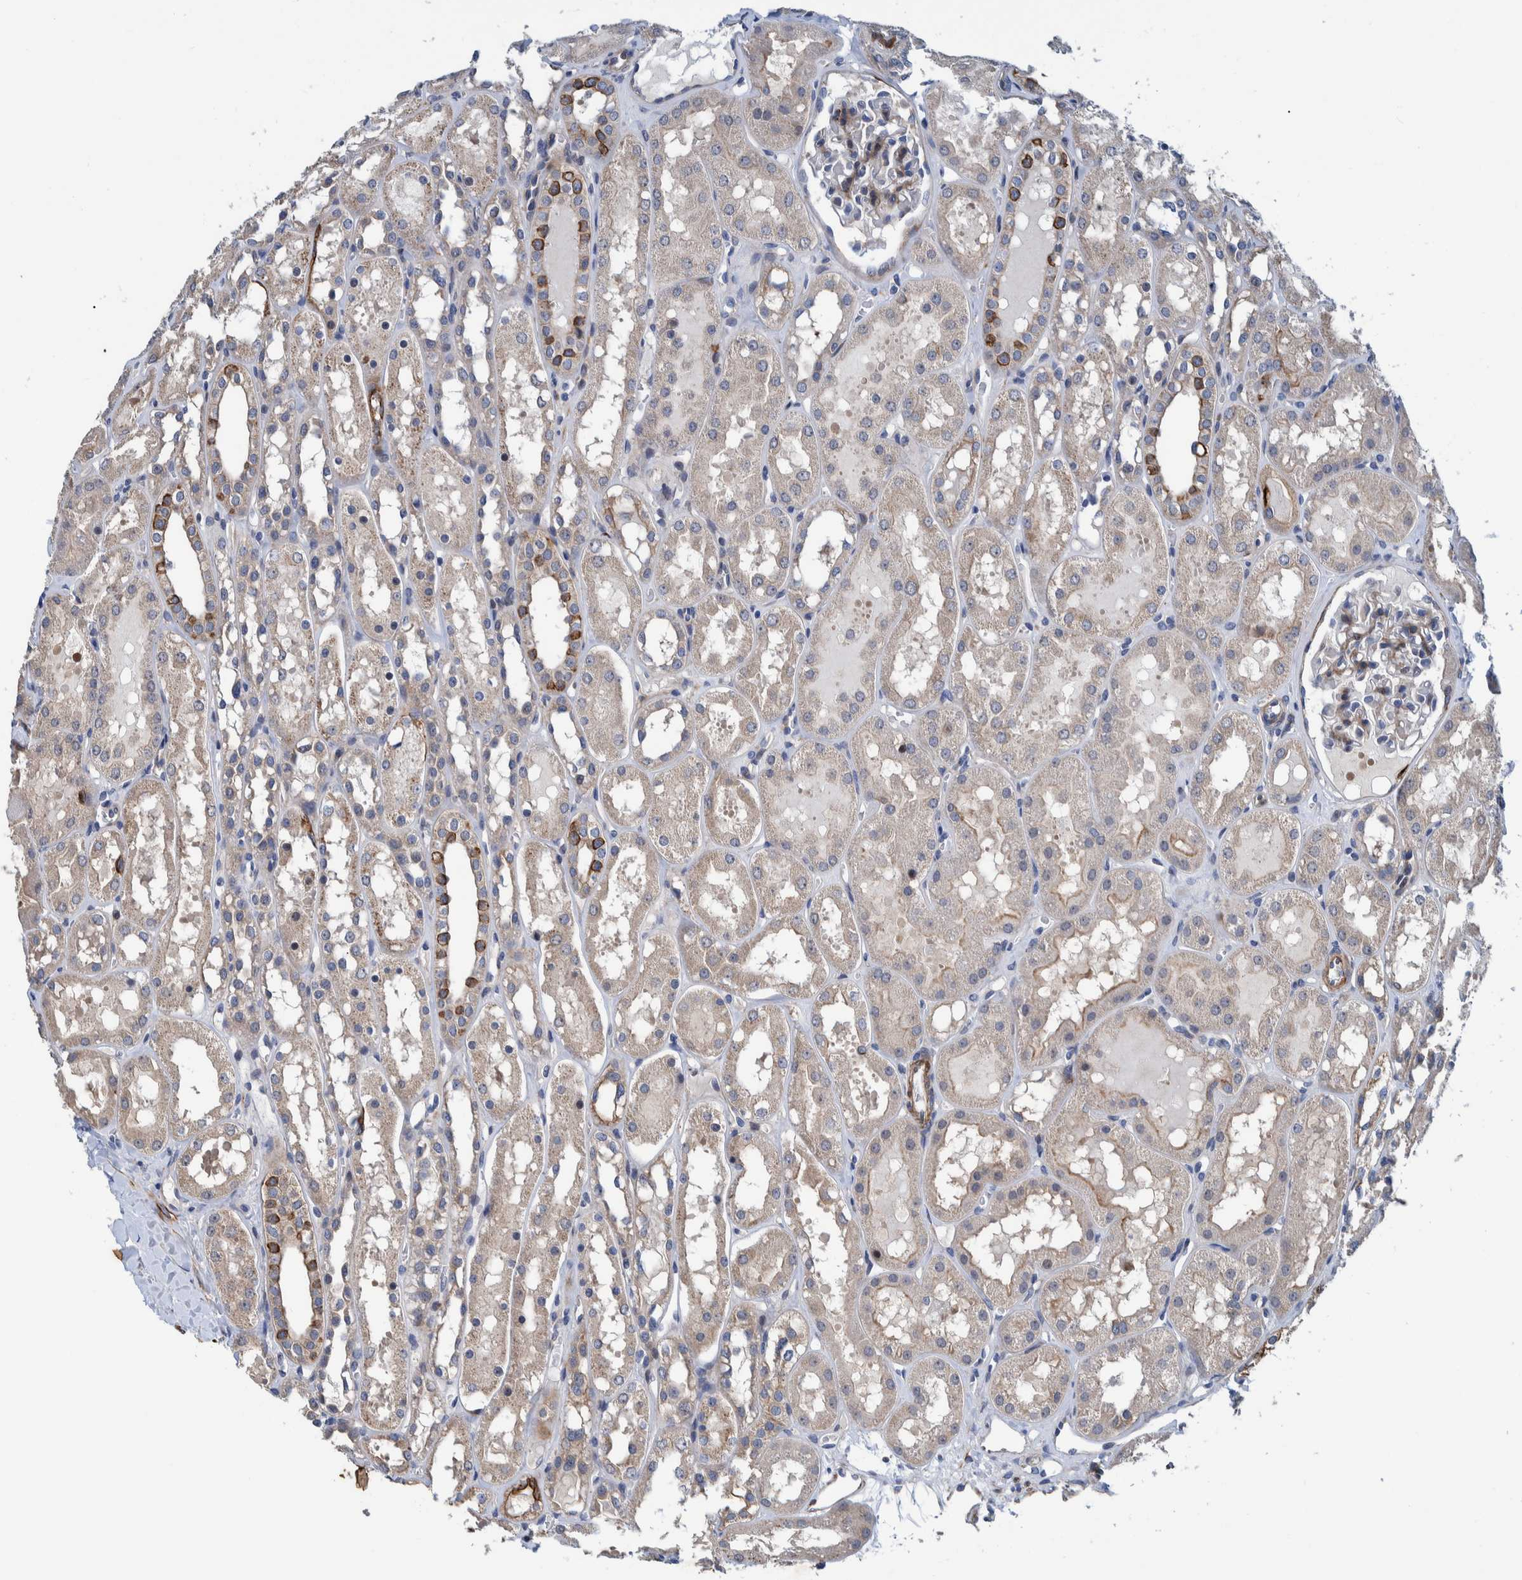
{"staining": {"intensity": "weak", "quantity": "<25%", "location": "cytoplasmic/membranous"}, "tissue": "kidney", "cell_type": "Cells in glomeruli", "image_type": "normal", "snomed": [{"axis": "morphology", "description": "Normal tissue, NOS"}, {"axis": "topography", "description": "Kidney"}, {"axis": "topography", "description": "Urinary bladder"}], "caption": "A high-resolution photomicrograph shows immunohistochemistry (IHC) staining of normal kidney, which shows no significant positivity in cells in glomeruli.", "gene": "MKS1", "patient": {"sex": "male", "age": 16}}